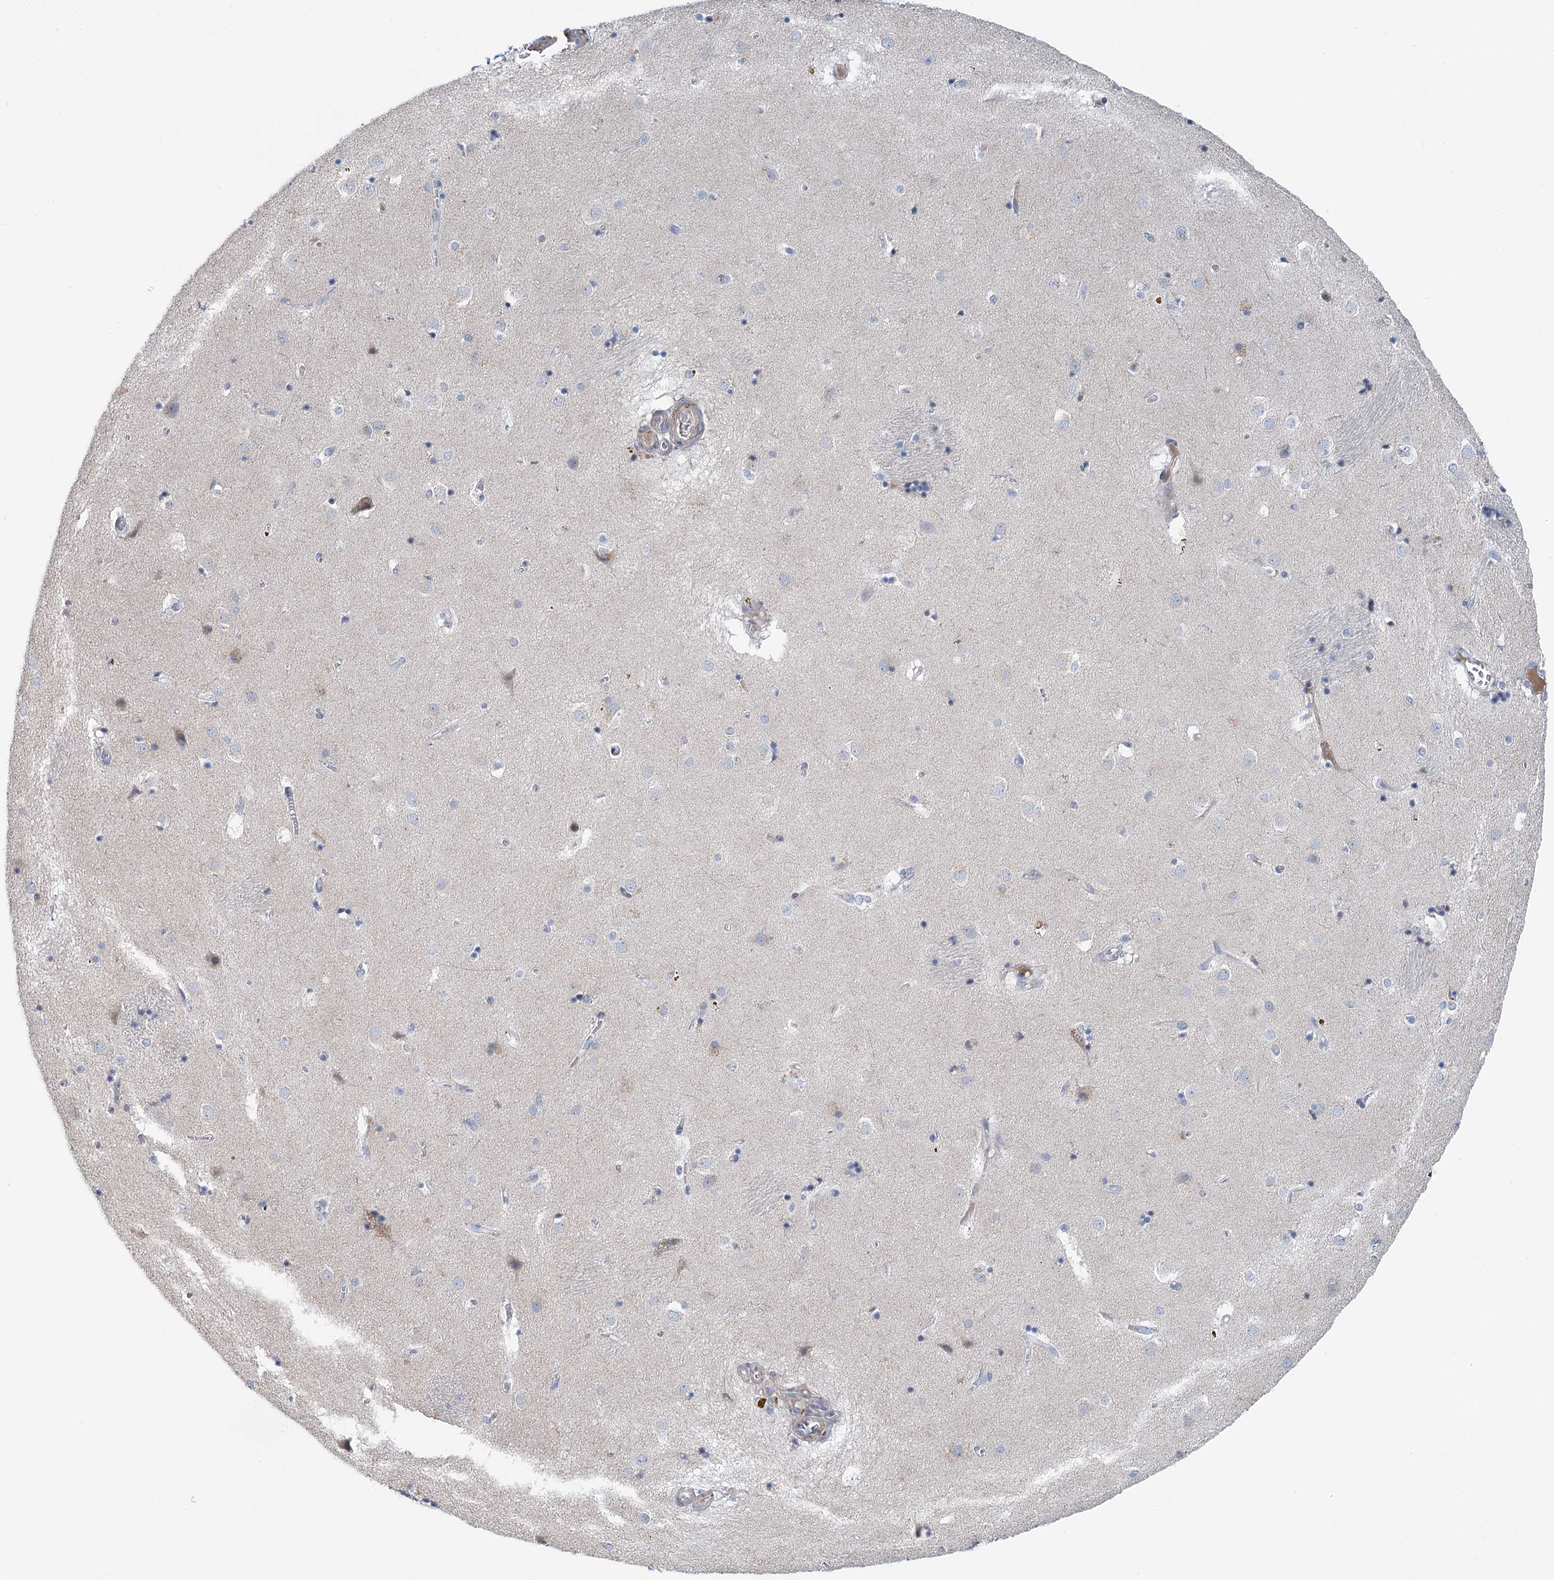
{"staining": {"intensity": "negative", "quantity": "none", "location": "none"}, "tissue": "caudate", "cell_type": "Glial cells", "image_type": "normal", "snomed": [{"axis": "morphology", "description": "Normal tissue, NOS"}, {"axis": "topography", "description": "Lateral ventricle wall"}], "caption": "Human caudate stained for a protein using IHC demonstrates no staining in glial cells.", "gene": "ZNF527", "patient": {"sex": "male", "age": 70}}